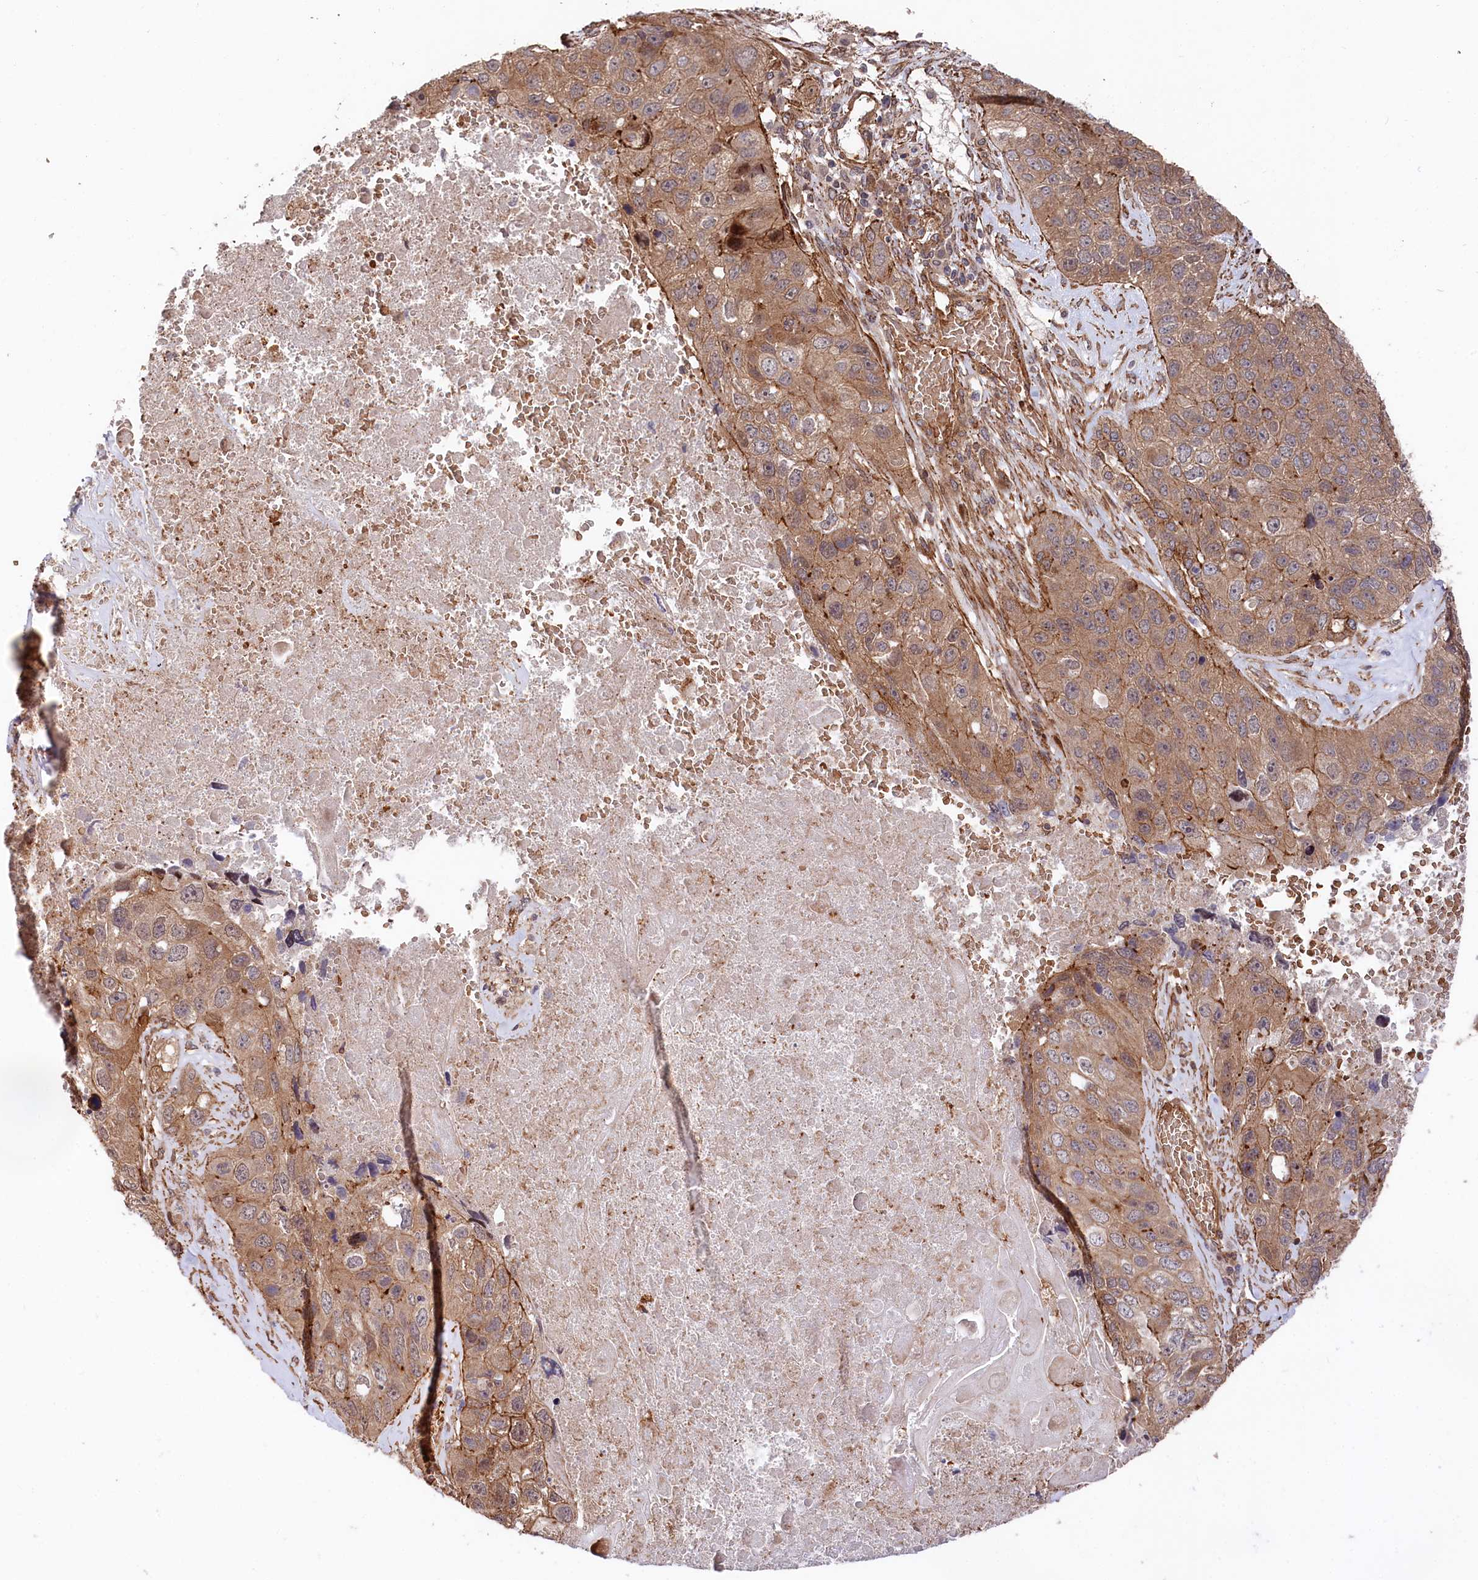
{"staining": {"intensity": "moderate", "quantity": ">75%", "location": "cytoplasmic/membranous"}, "tissue": "lung cancer", "cell_type": "Tumor cells", "image_type": "cancer", "snomed": [{"axis": "morphology", "description": "Squamous cell carcinoma, NOS"}, {"axis": "topography", "description": "Lung"}], "caption": "Immunohistochemical staining of lung cancer reveals medium levels of moderate cytoplasmic/membranous protein staining in approximately >75% of tumor cells.", "gene": "TNKS1BP1", "patient": {"sex": "male", "age": 61}}